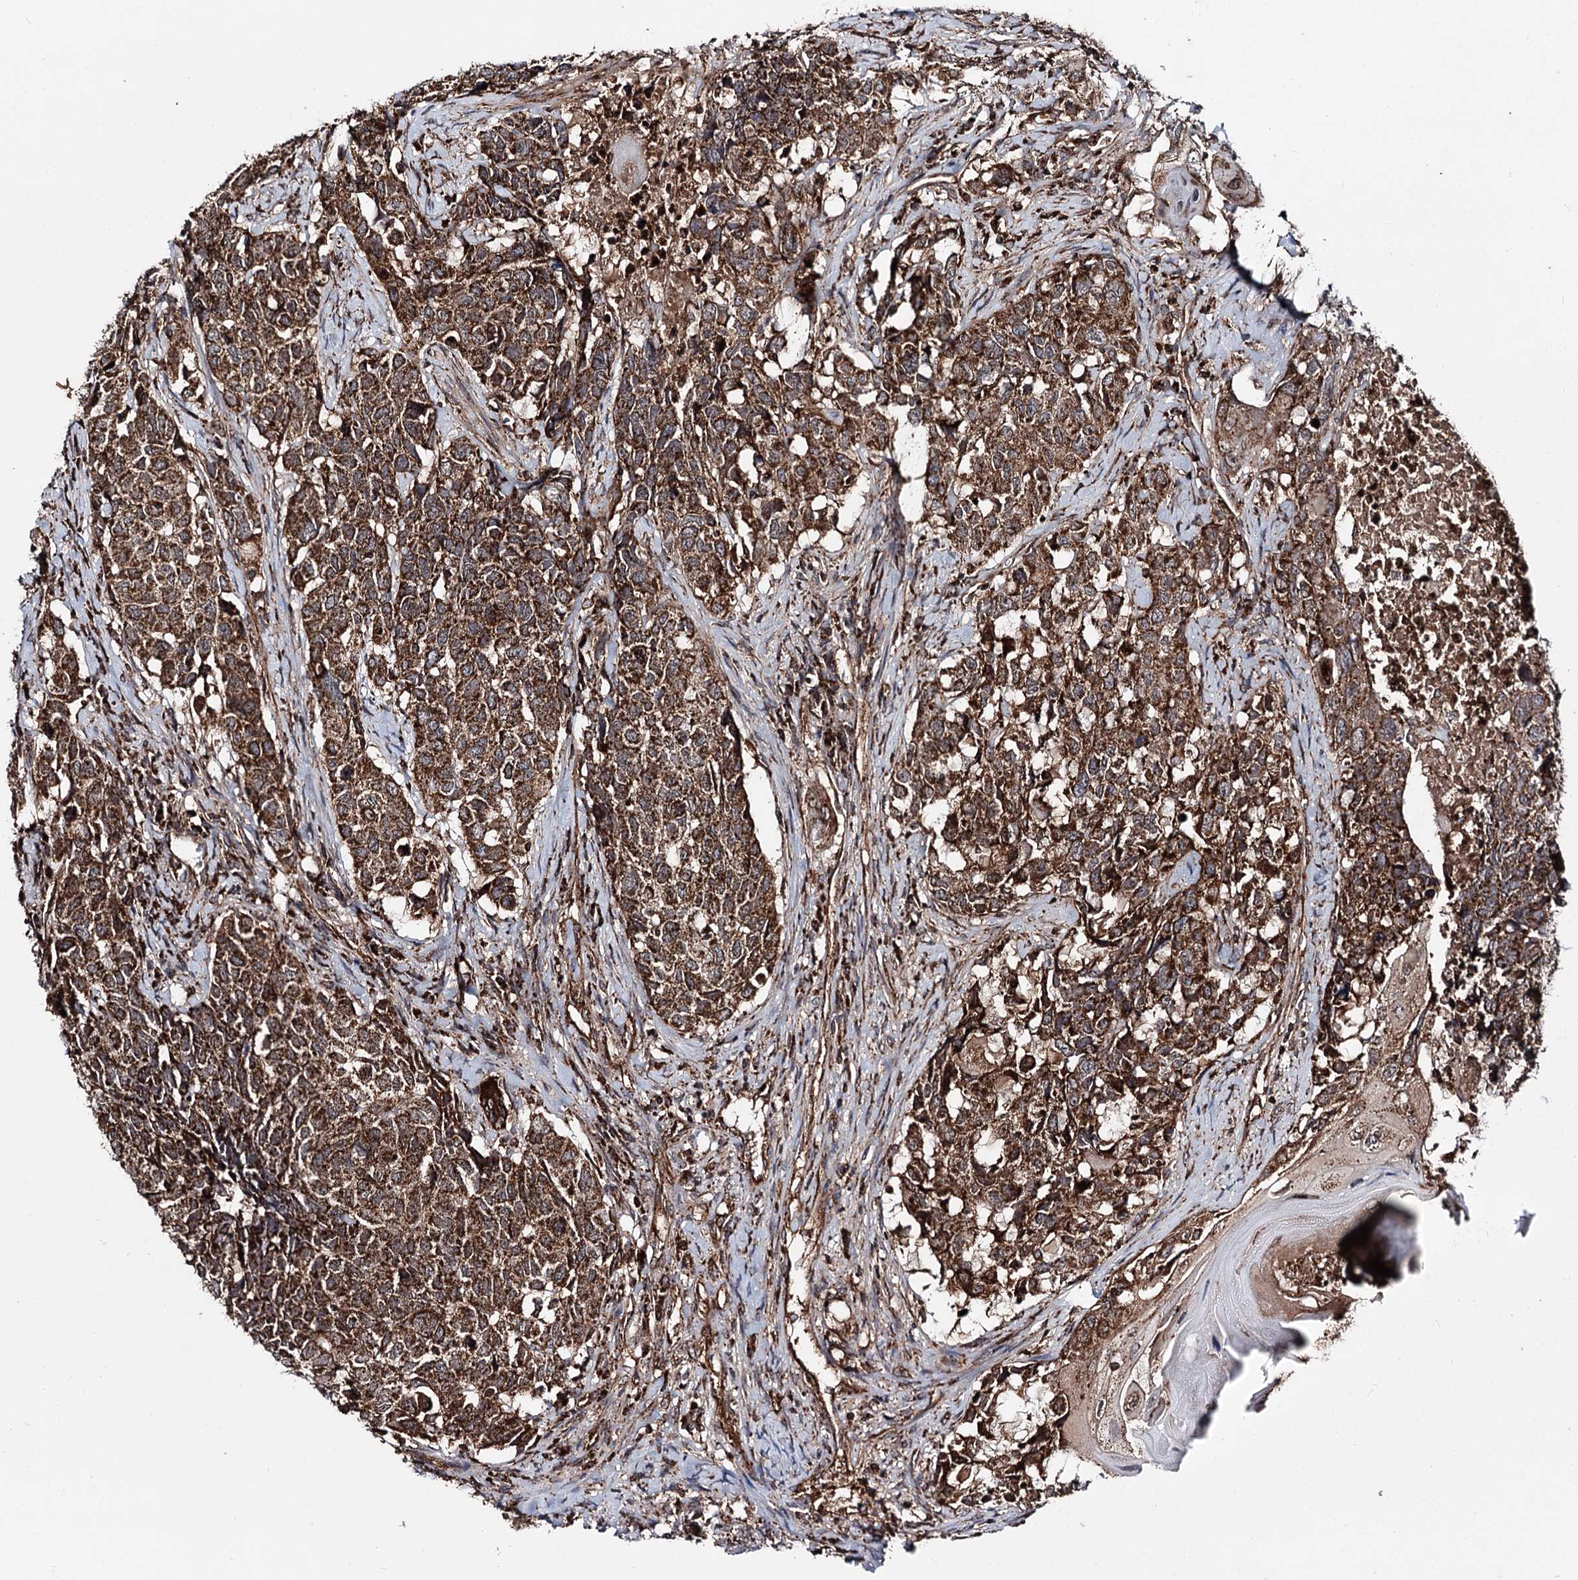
{"staining": {"intensity": "strong", "quantity": ">75%", "location": "cytoplasmic/membranous"}, "tissue": "head and neck cancer", "cell_type": "Tumor cells", "image_type": "cancer", "snomed": [{"axis": "morphology", "description": "Squamous cell carcinoma, NOS"}, {"axis": "topography", "description": "Head-Neck"}], "caption": "This is a micrograph of immunohistochemistry (IHC) staining of head and neck squamous cell carcinoma, which shows strong expression in the cytoplasmic/membranous of tumor cells.", "gene": "FGFR1OP2", "patient": {"sex": "male", "age": 66}}